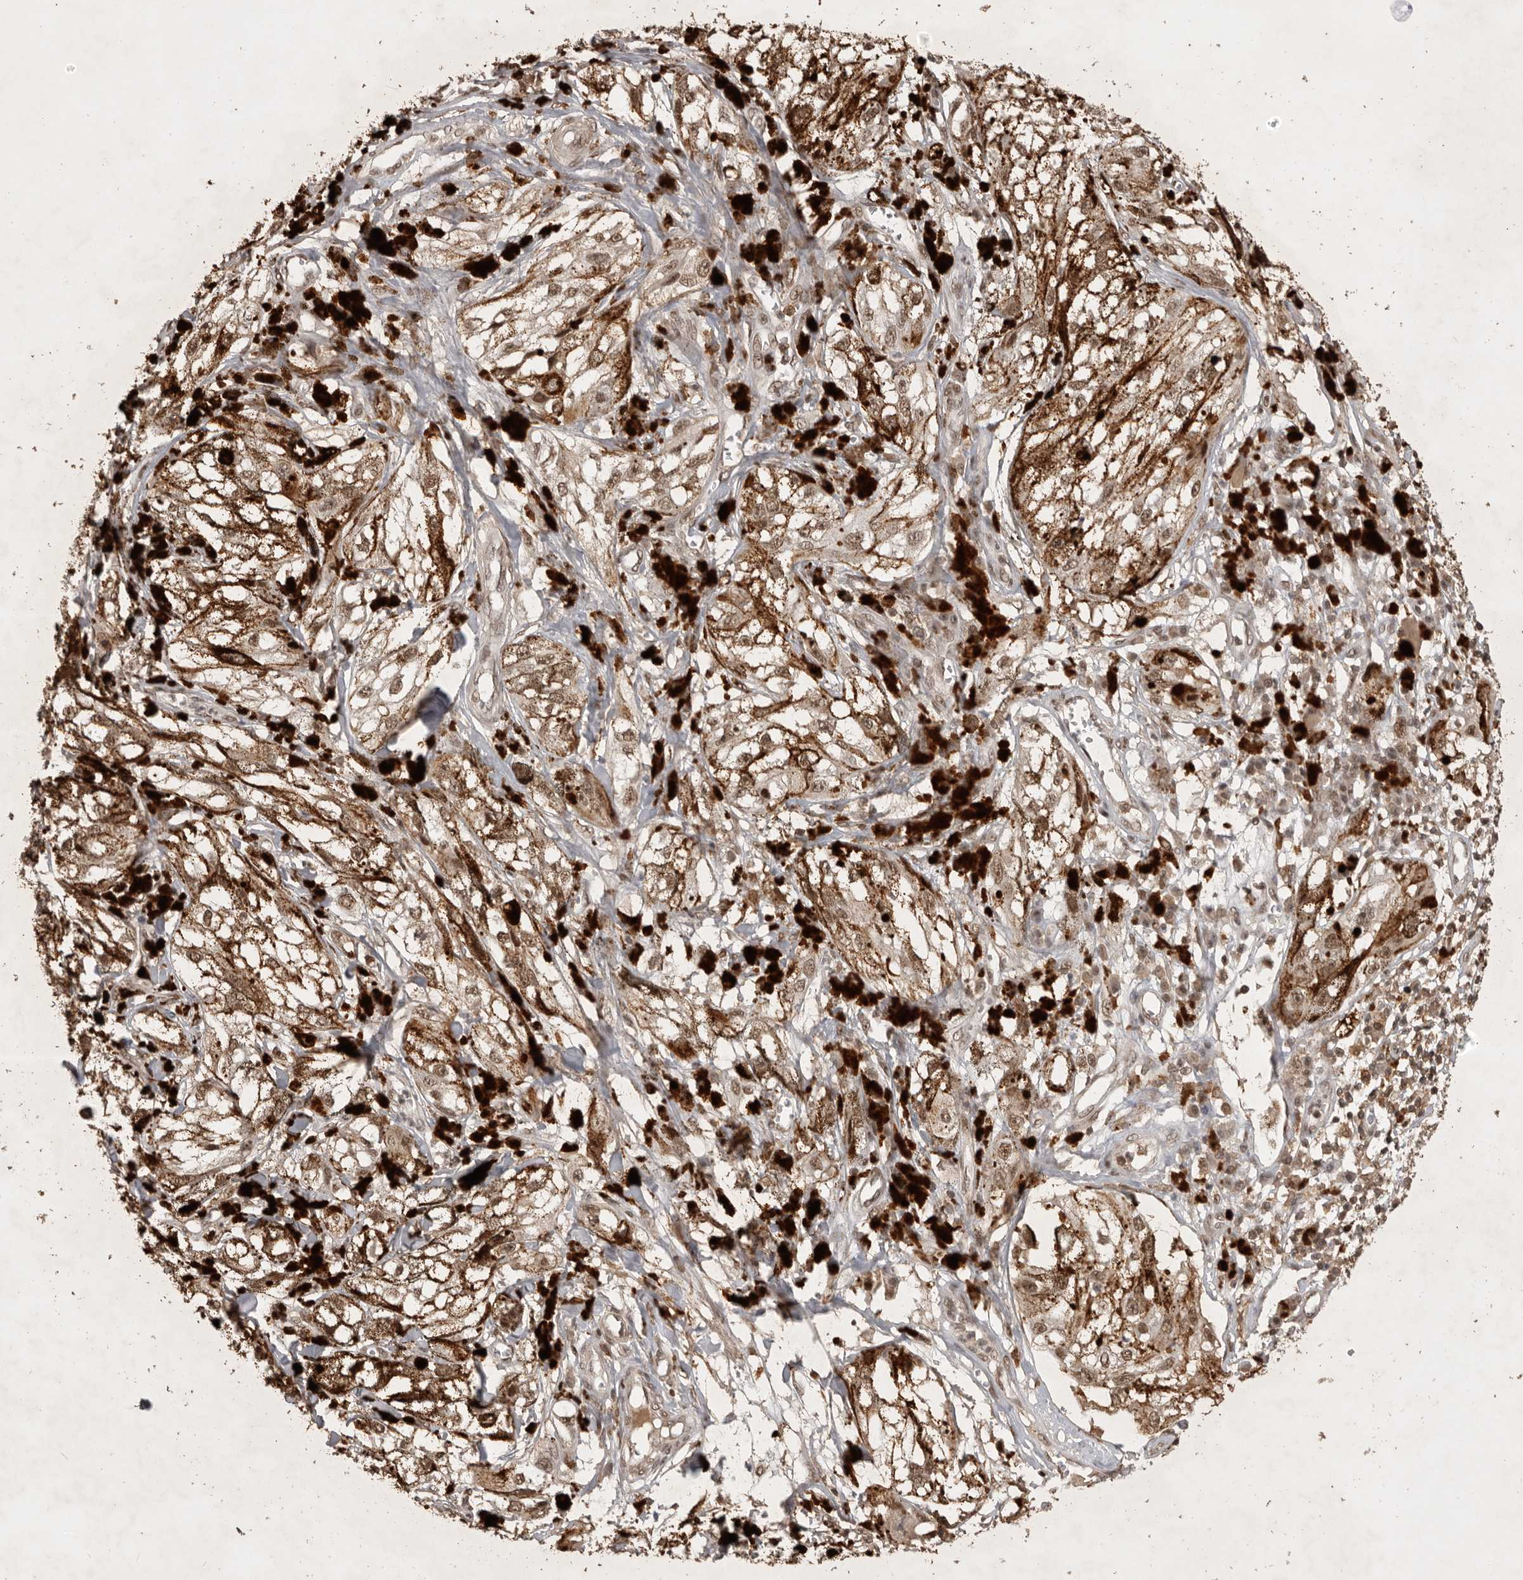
{"staining": {"intensity": "moderate", "quantity": ">75%", "location": "cytoplasmic/membranous,nuclear"}, "tissue": "melanoma", "cell_type": "Tumor cells", "image_type": "cancer", "snomed": [{"axis": "morphology", "description": "Malignant melanoma, NOS"}, {"axis": "topography", "description": "Skin"}], "caption": "The micrograph demonstrates a brown stain indicating the presence of a protein in the cytoplasmic/membranous and nuclear of tumor cells in melanoma. Immunohistochemistry (ihc) stains the protein in brown and the nuclei are stained blue.", "gene": "CBLL1", "patient": {"sex": "male", "age": 88}}